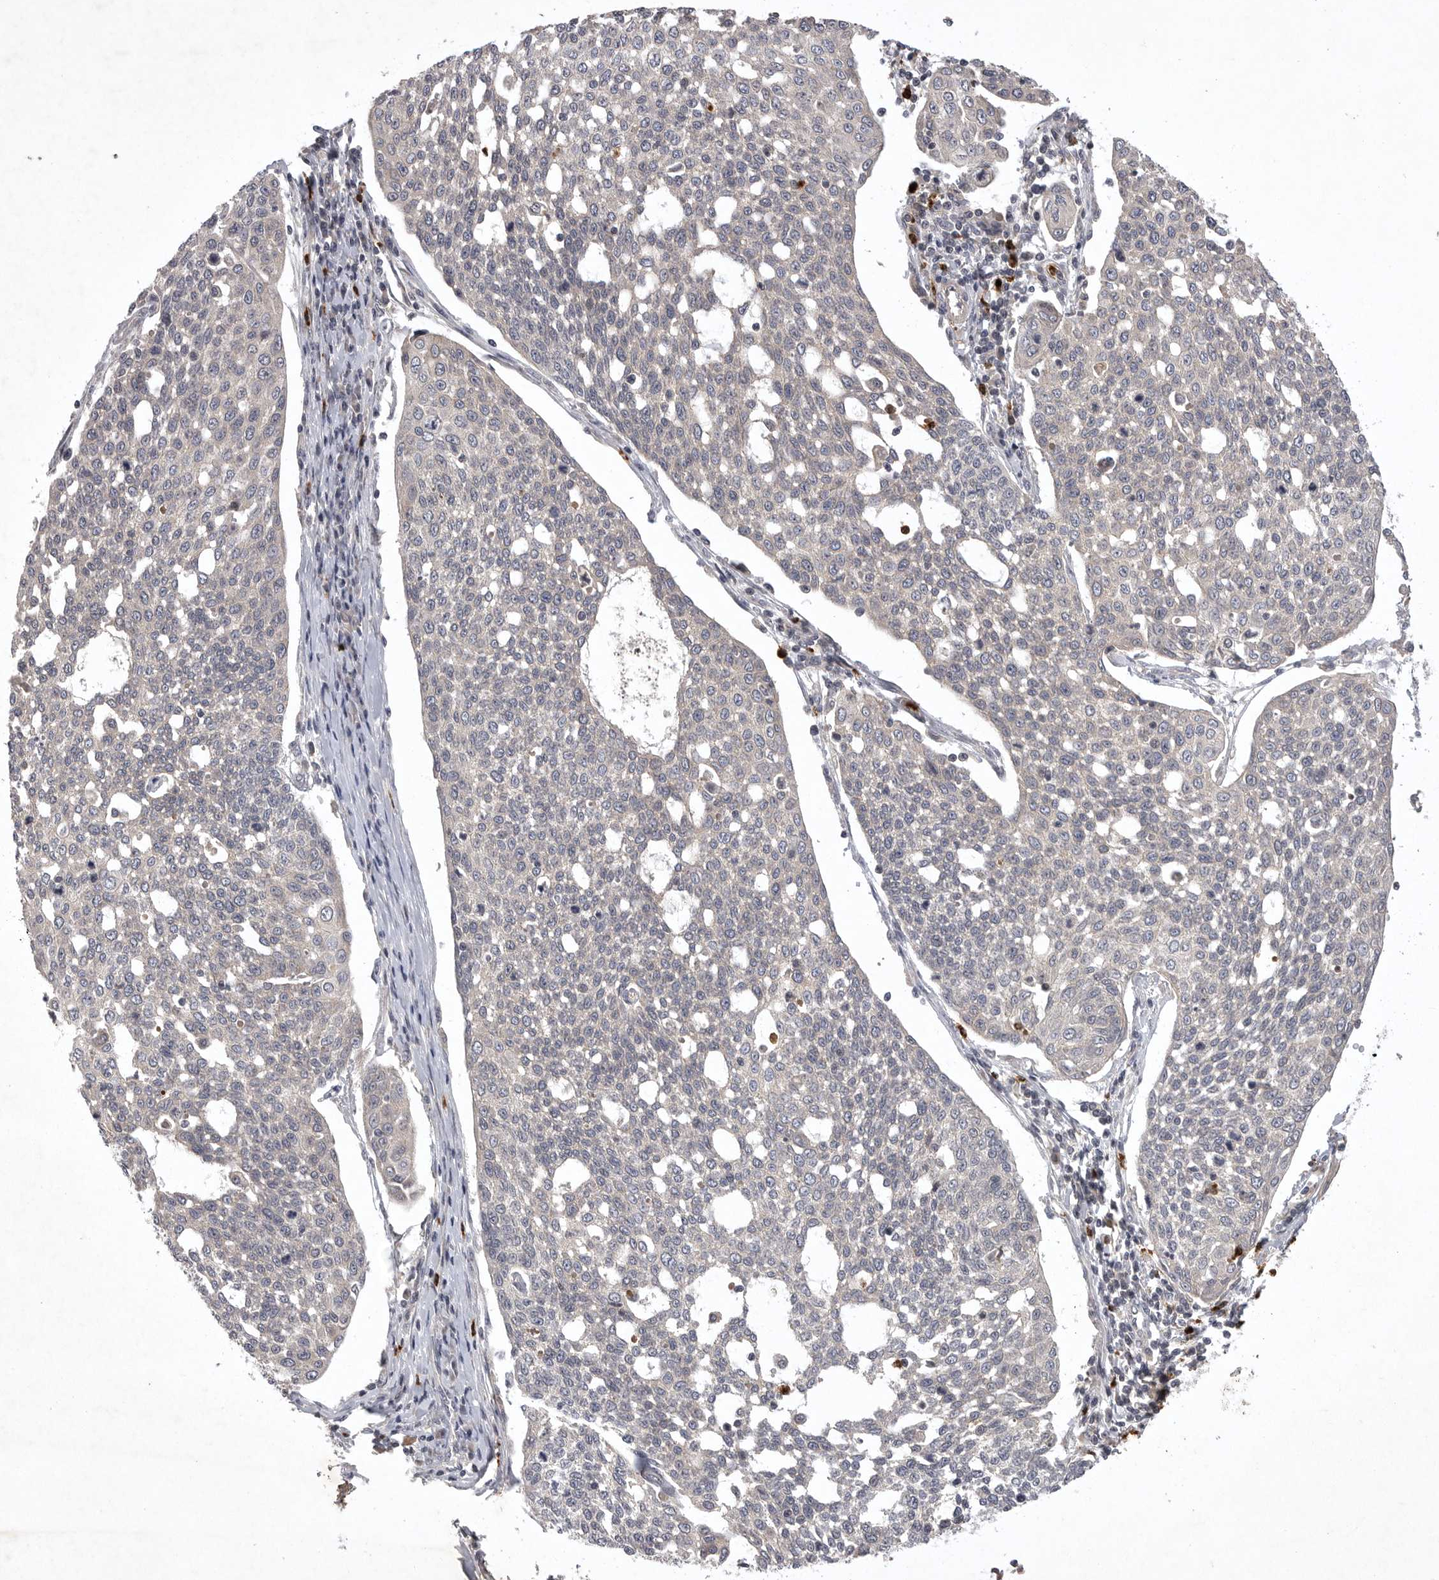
{"staining": {"intensity": "negative", "quantity": "none", "location": "none"}, "tissue": "cervical cancer", "cell_type": "Tumor cells", "image_type": "cancer", "snomed": [{"axis": "morphology", "description": "Squamous cell carcinoma, NOS"}, {"axis": "topography", "description": "Cervix"}], "caption": "Cervical cancer (squamous cell carcinoma) was stained to show a protein in brown. There is no significant staining in tumor cells. The staining is performed using DAB (3,3'-diaminobenzidine) brown chromogen with nuclei counter-stained in using hematoxylin.", "gene": "UBE3D", "patient": {"sex": "female", "age": 34}}